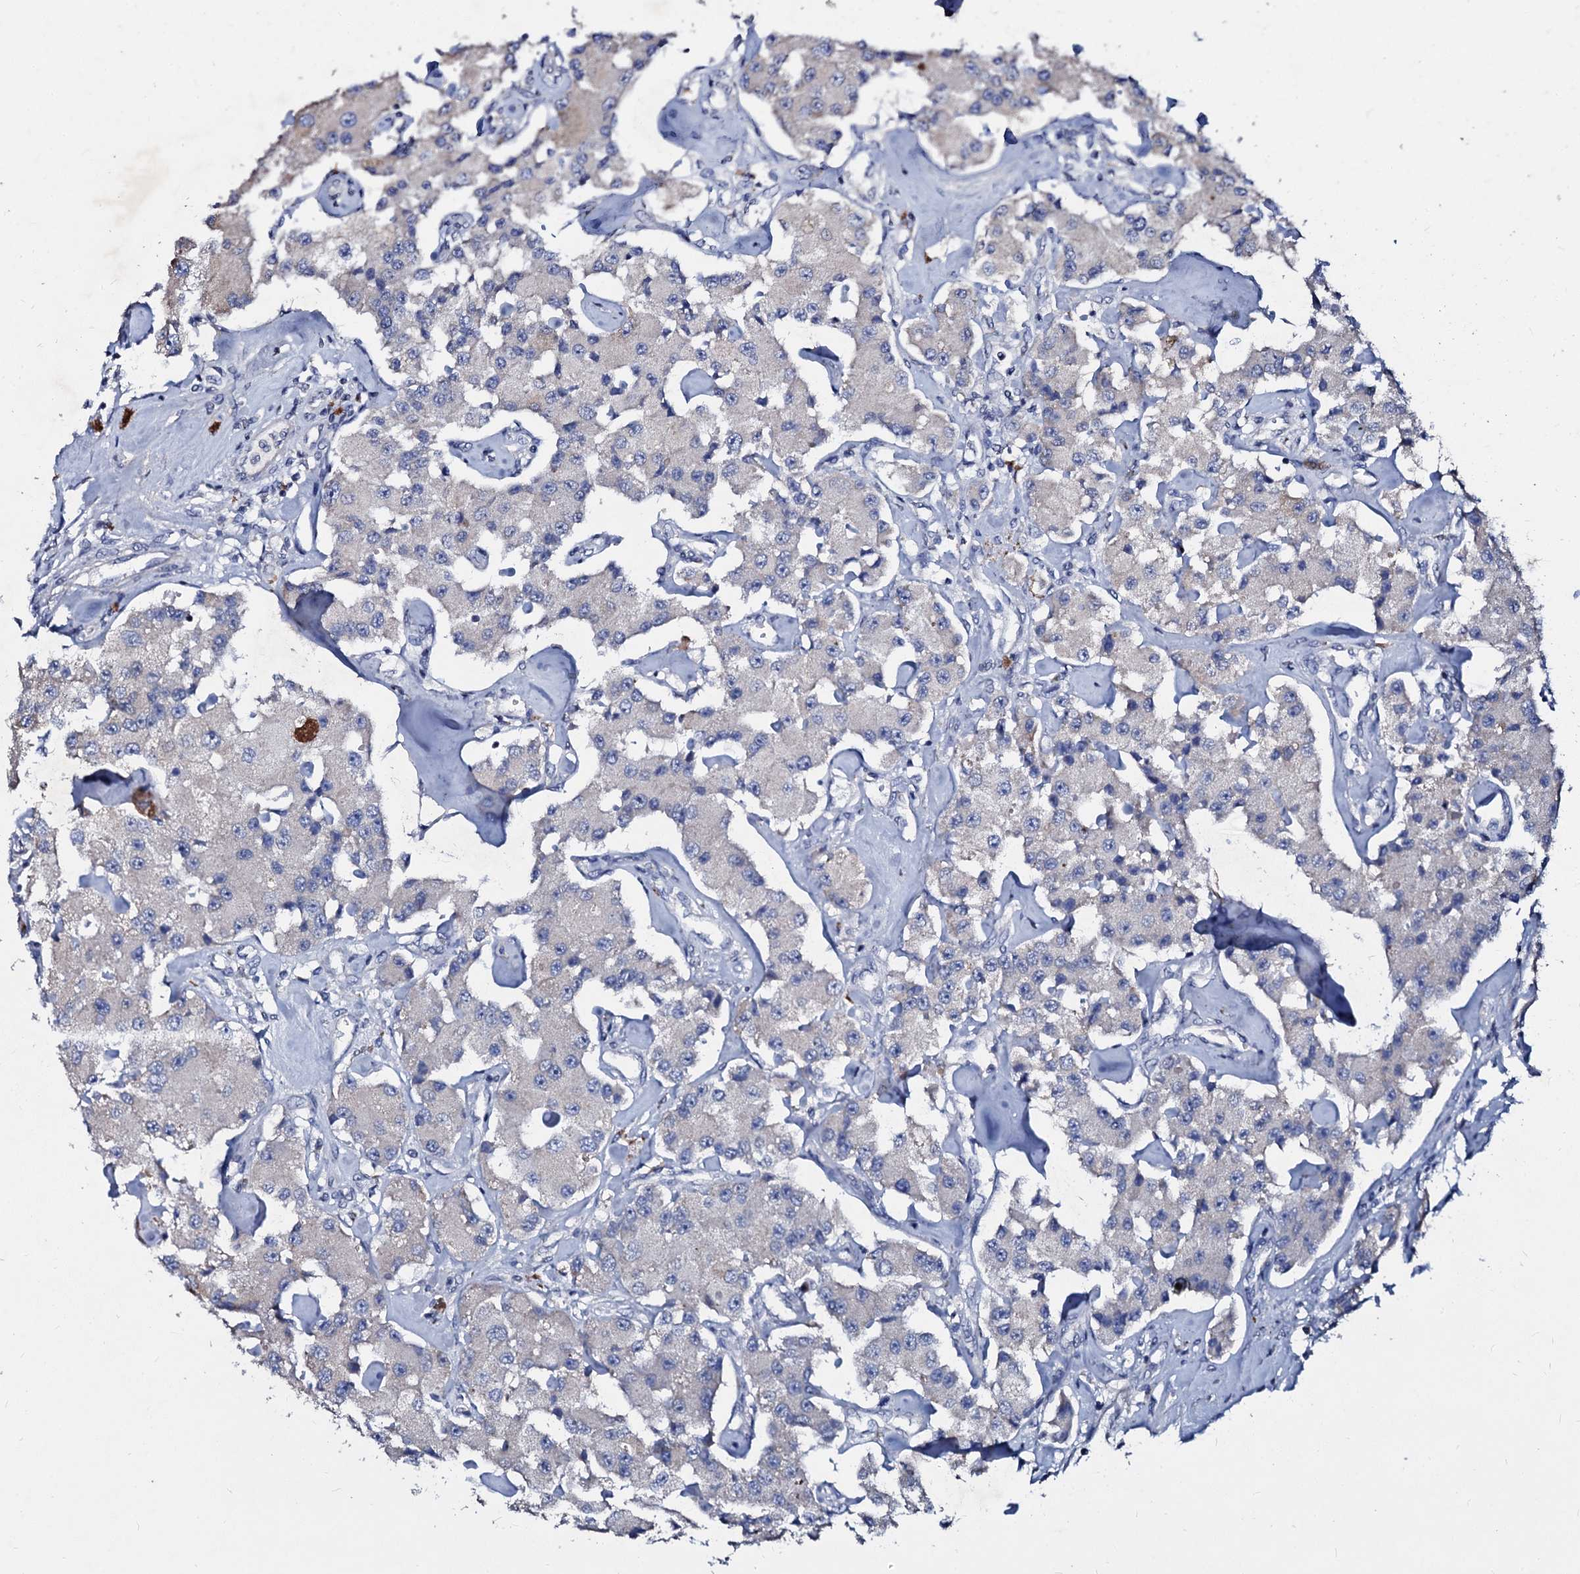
{"staining": {"intensity": "negative", "quantity": "none", "location": "none"}, "tissue": "carcinoid", "cell_type": "Tumor cells", "image_type": "cancer", "snomed": [{"axis": "morphology", "description": "Carcinoid, malignant, NOS"}, {"axis": "topography", "description": "Pancreas"}], "caption": "Immunohistochemistry of malignant carcinoid reveals no positivity in tumor cells.", "gene": "SLC37A4", "patient": {"sex": "male", "age": 41}}